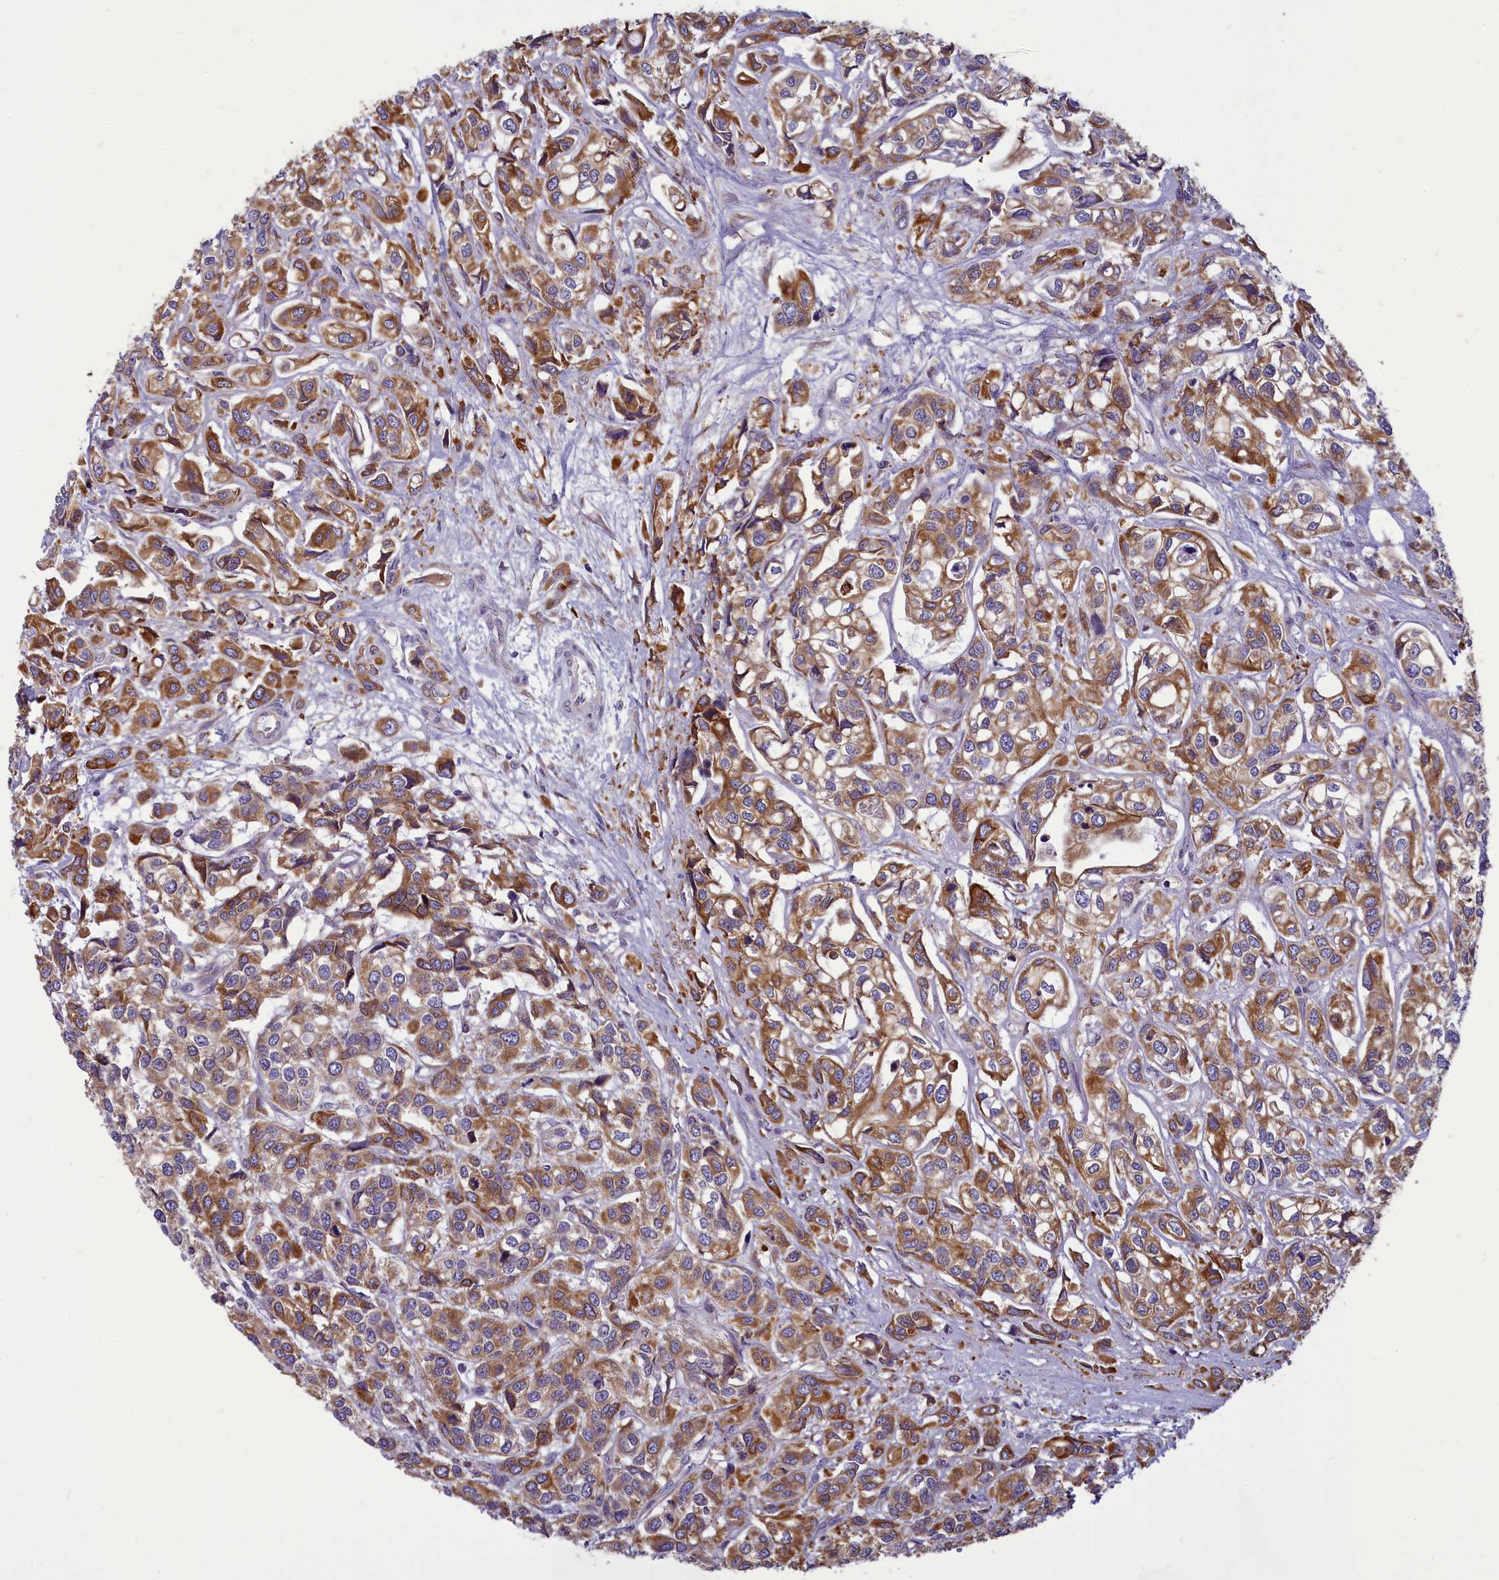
{"staining": {"intensity": "moderate", "quantity": ">75%", "location": "cytoplasmic/membranous"}, "tissue": "urothelial cancer", "cell_type": "Tumor cells", "image_type": "cancer", "snomed": [{"axis": "morphology", "description": "Urothelial carcinoma, High grade"}, {"axis": "topography", "description": "Urinary bladder"}], "caption": "High-power microscopy captured an immunohistochemistry histopathology image of urothelial cancer, revealing moderate cytoplasmic/membranous positivity in approximately >75% of tumor cells. The protein is stained brown, and the nuclei are stained in blue (DAB IHC with brightfield microscopy, high magnification).", "gene": "CENATAC", "patient": {"sex": "male", "age": 67}}